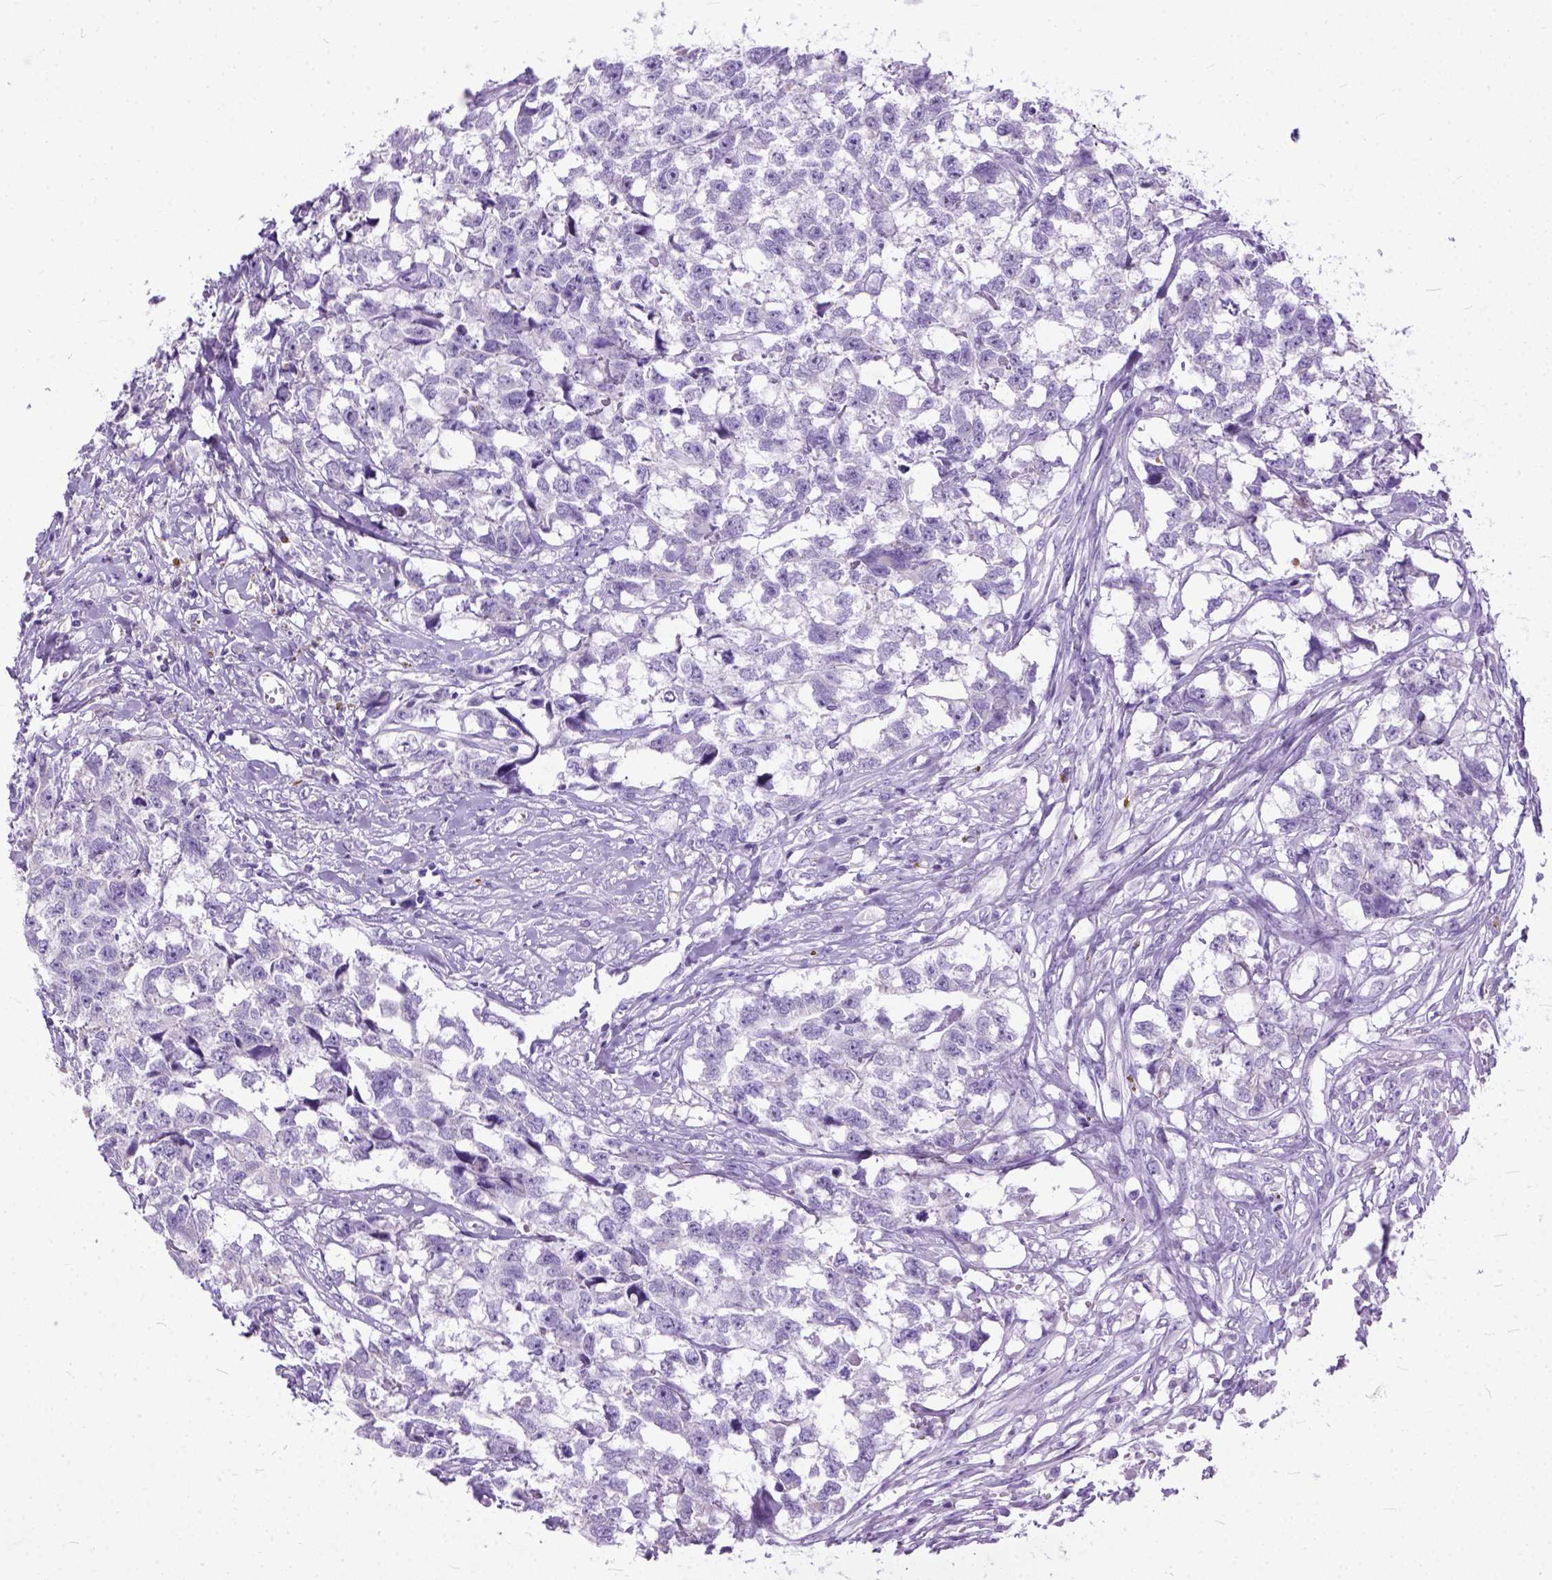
{"staining": {"intensity": "negative", "quantity": "none", "location": "none"}, "tissue": "testis cancer", "cell_type": "Tumor cells", "image_type": "cancer", "snomed": [{"axis": "morphology", "description": "Carcinoma, Embryonal, NOS"}, {"axis": "morphology", "description": "Teratoma, malignant, NOS"}, {"axis": "topography", "description": "Testis"}], "caption": "DAB (3,3'-diaminobenzidine) immunohistochemical staining of testis malignant teratoma shows no significant positivity in tumor cells.", "gene": "PLK5", "patient": {"sex": "male", "age": 44}}